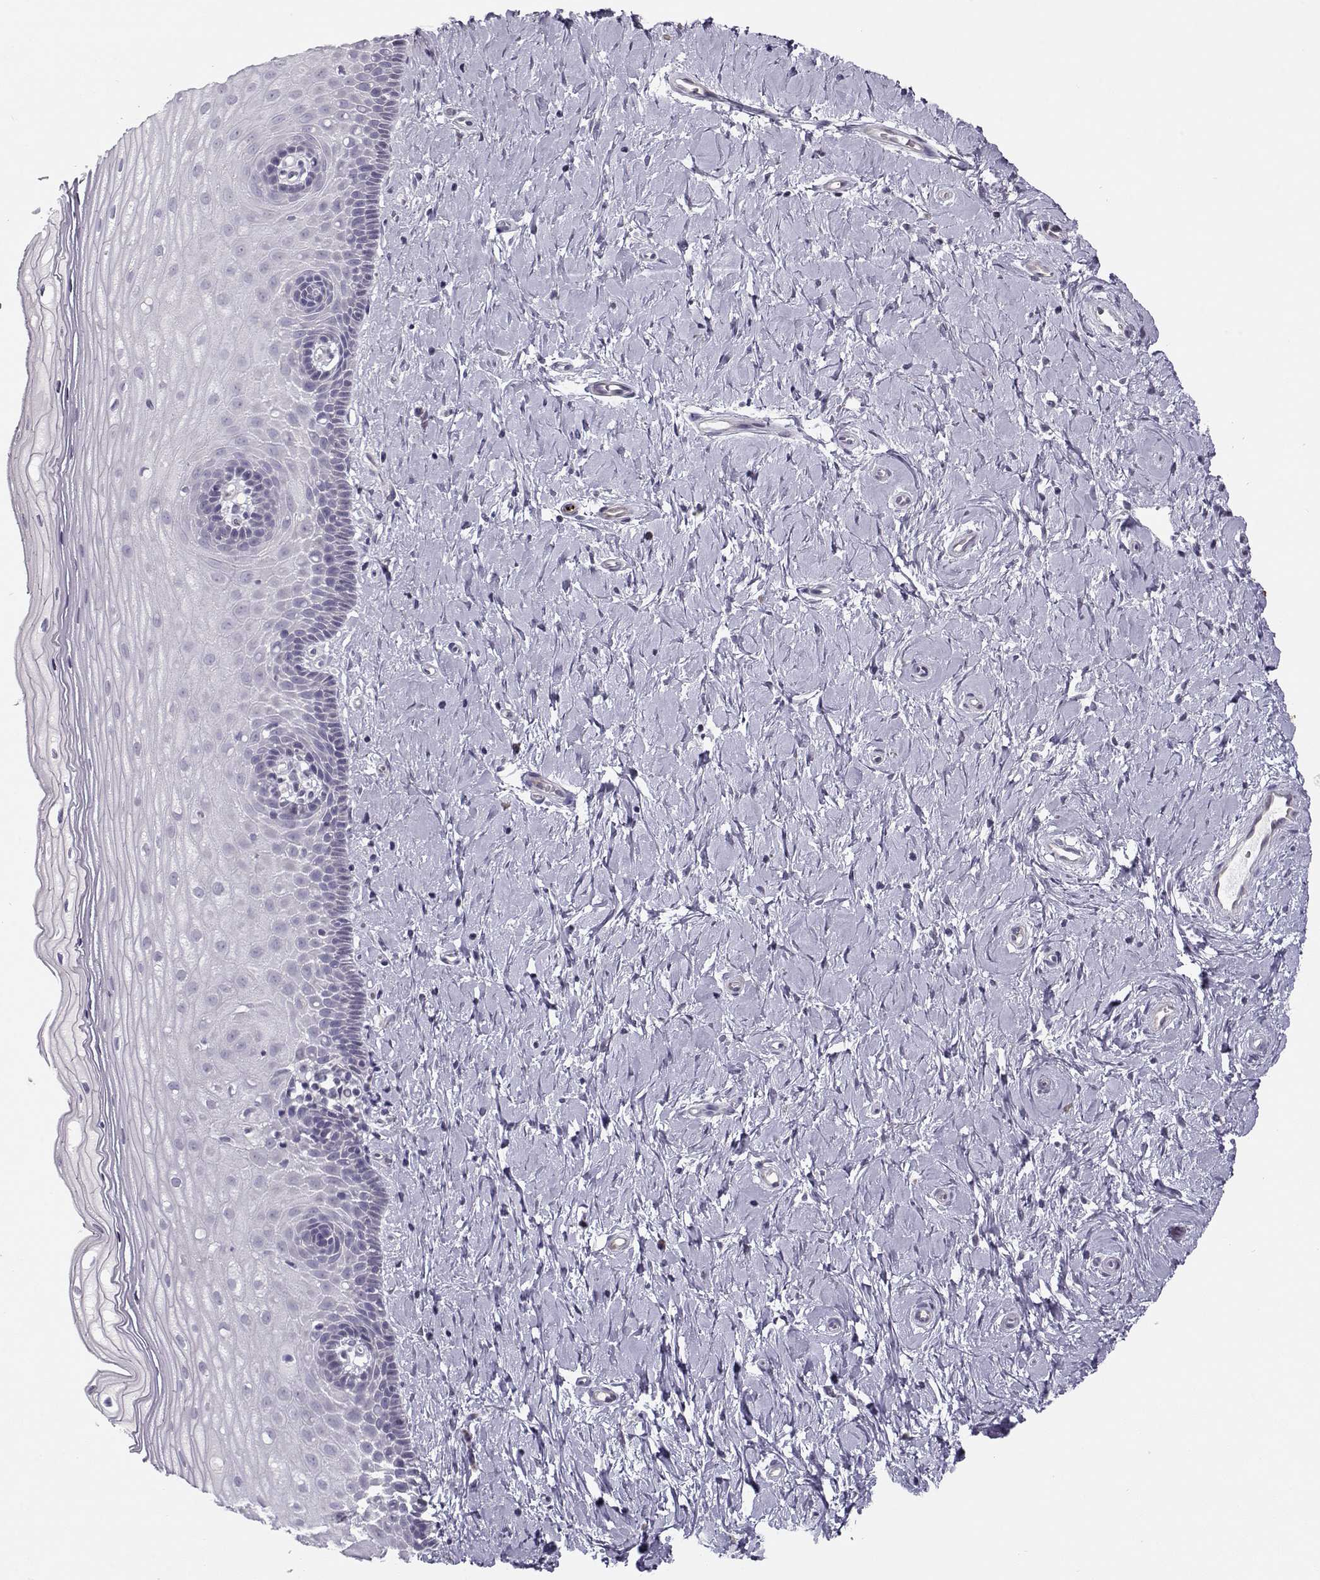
{"staining": {"intensity": "negative", "quantity": "none", "location": "none"}, "tissue": "cervix", "cell_type": "Glandular cells", "image_type": "normal", "snomed": [{"axis": "morphology", "description": "Normal tissue, NOS"}, {"axis": "topography", "description": "Cervix"}], "caption": "The histopathology image demonstrates no staining of glandular cells in unremarkable cervix.", "gene": "KLF17", "patient": {"sex": "female", "age": 37}}